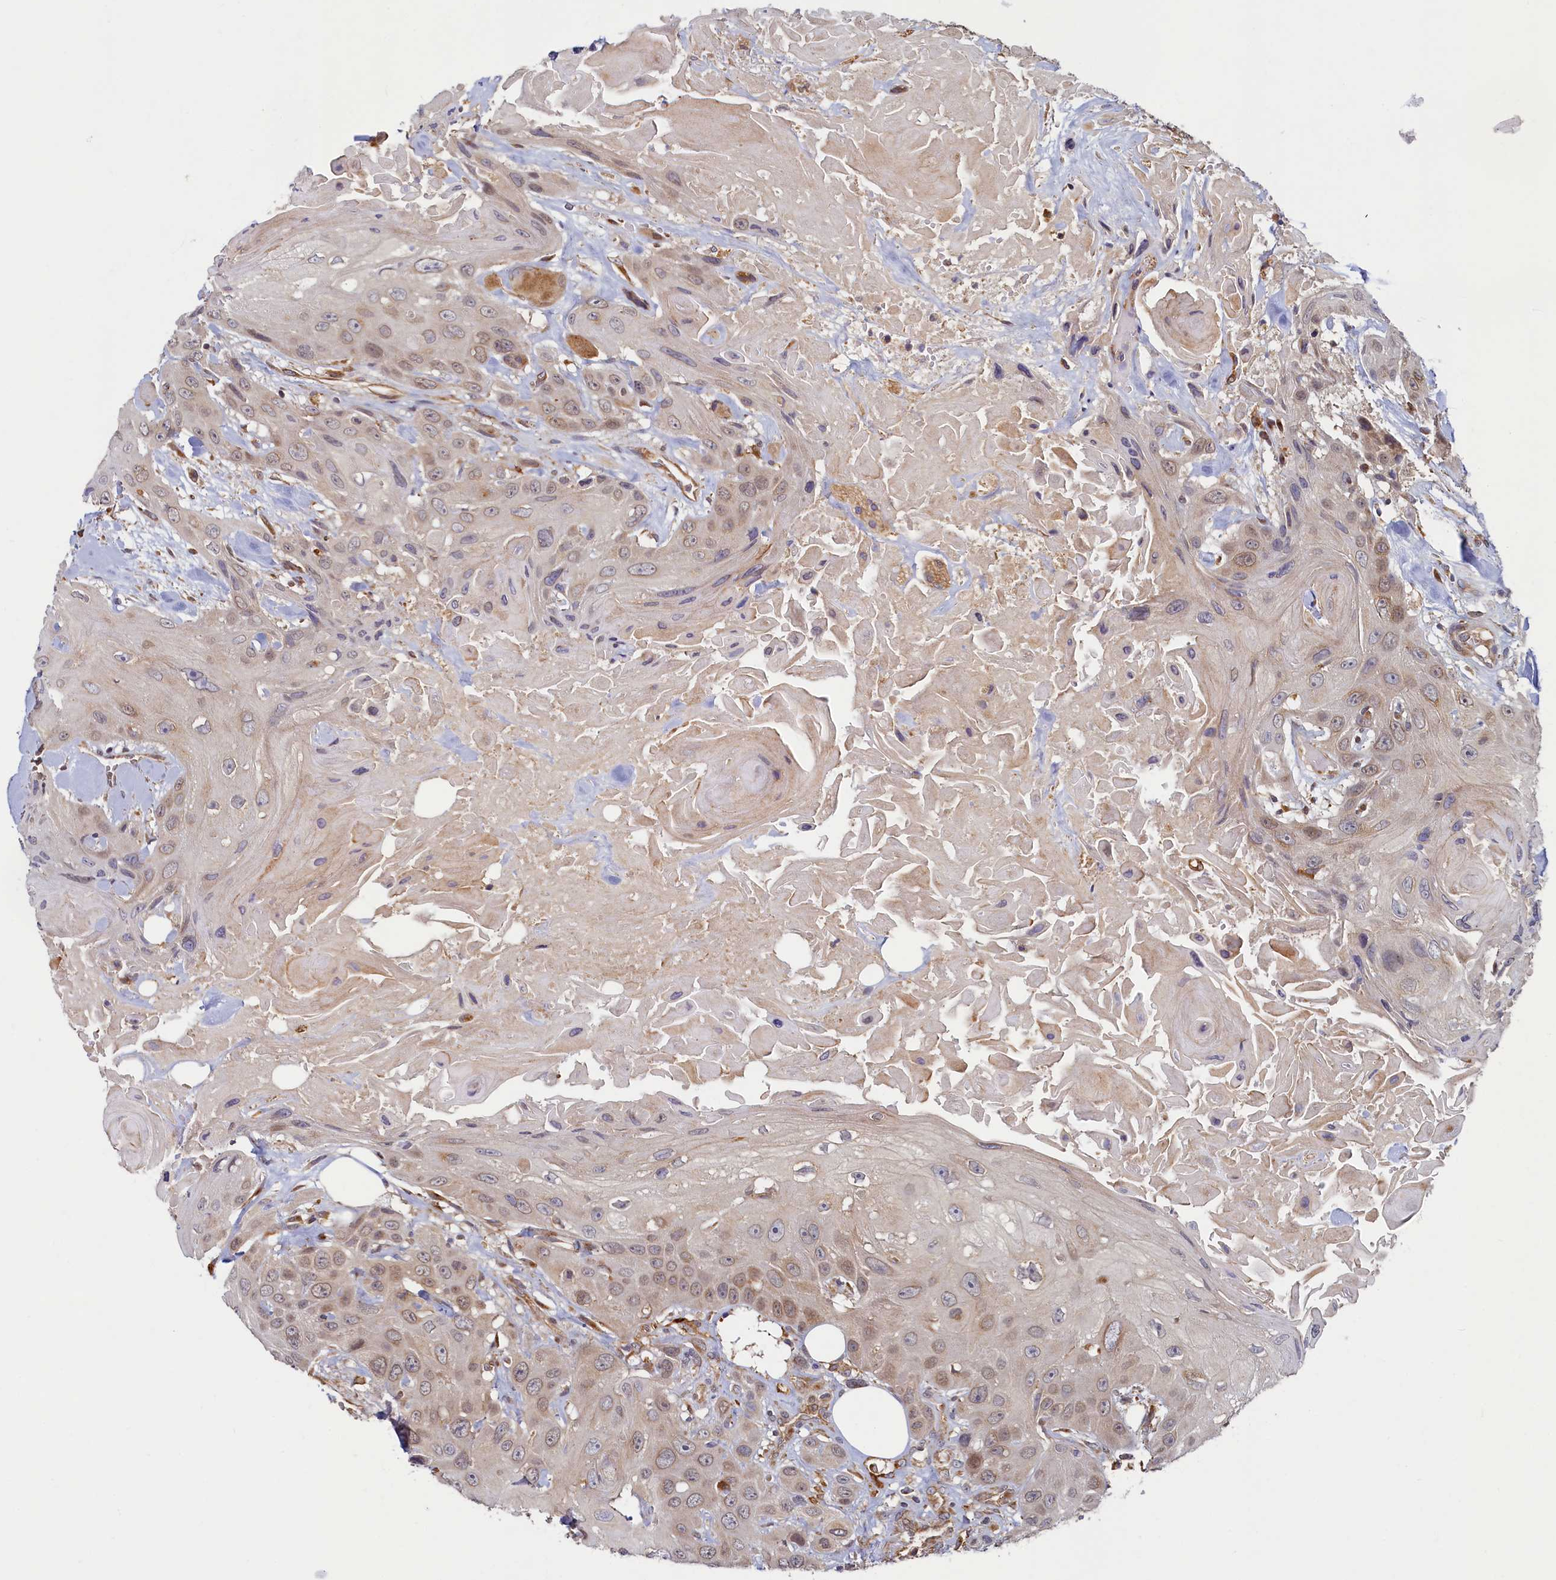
{"staining": {"intensity": "weak", "quantity": "25%-75%", "location": "cytoplasmic/membranous,nuclear"}, "tissue": "head and neck cancer", "cell_type": "Tumor cells", "image_type": "cancer", "snomed": [{"axis": "morphology", "description": "Squamous cell carcinoma, NOS"}, {"axis": "topography", "description": "Head-Neck"}], "caption": "The immunohistochemical stain highlights weak cytoplasmic/membranous and nuclear positivity in tumor cells of head and neck cancer (squamous cell carcinoma) tissue. Immunohistochemistry stains the protein of interest in brown and the nuclei are stained blue.", "gene": "STX12", "patient": {"sex": "male", "age": 81}}